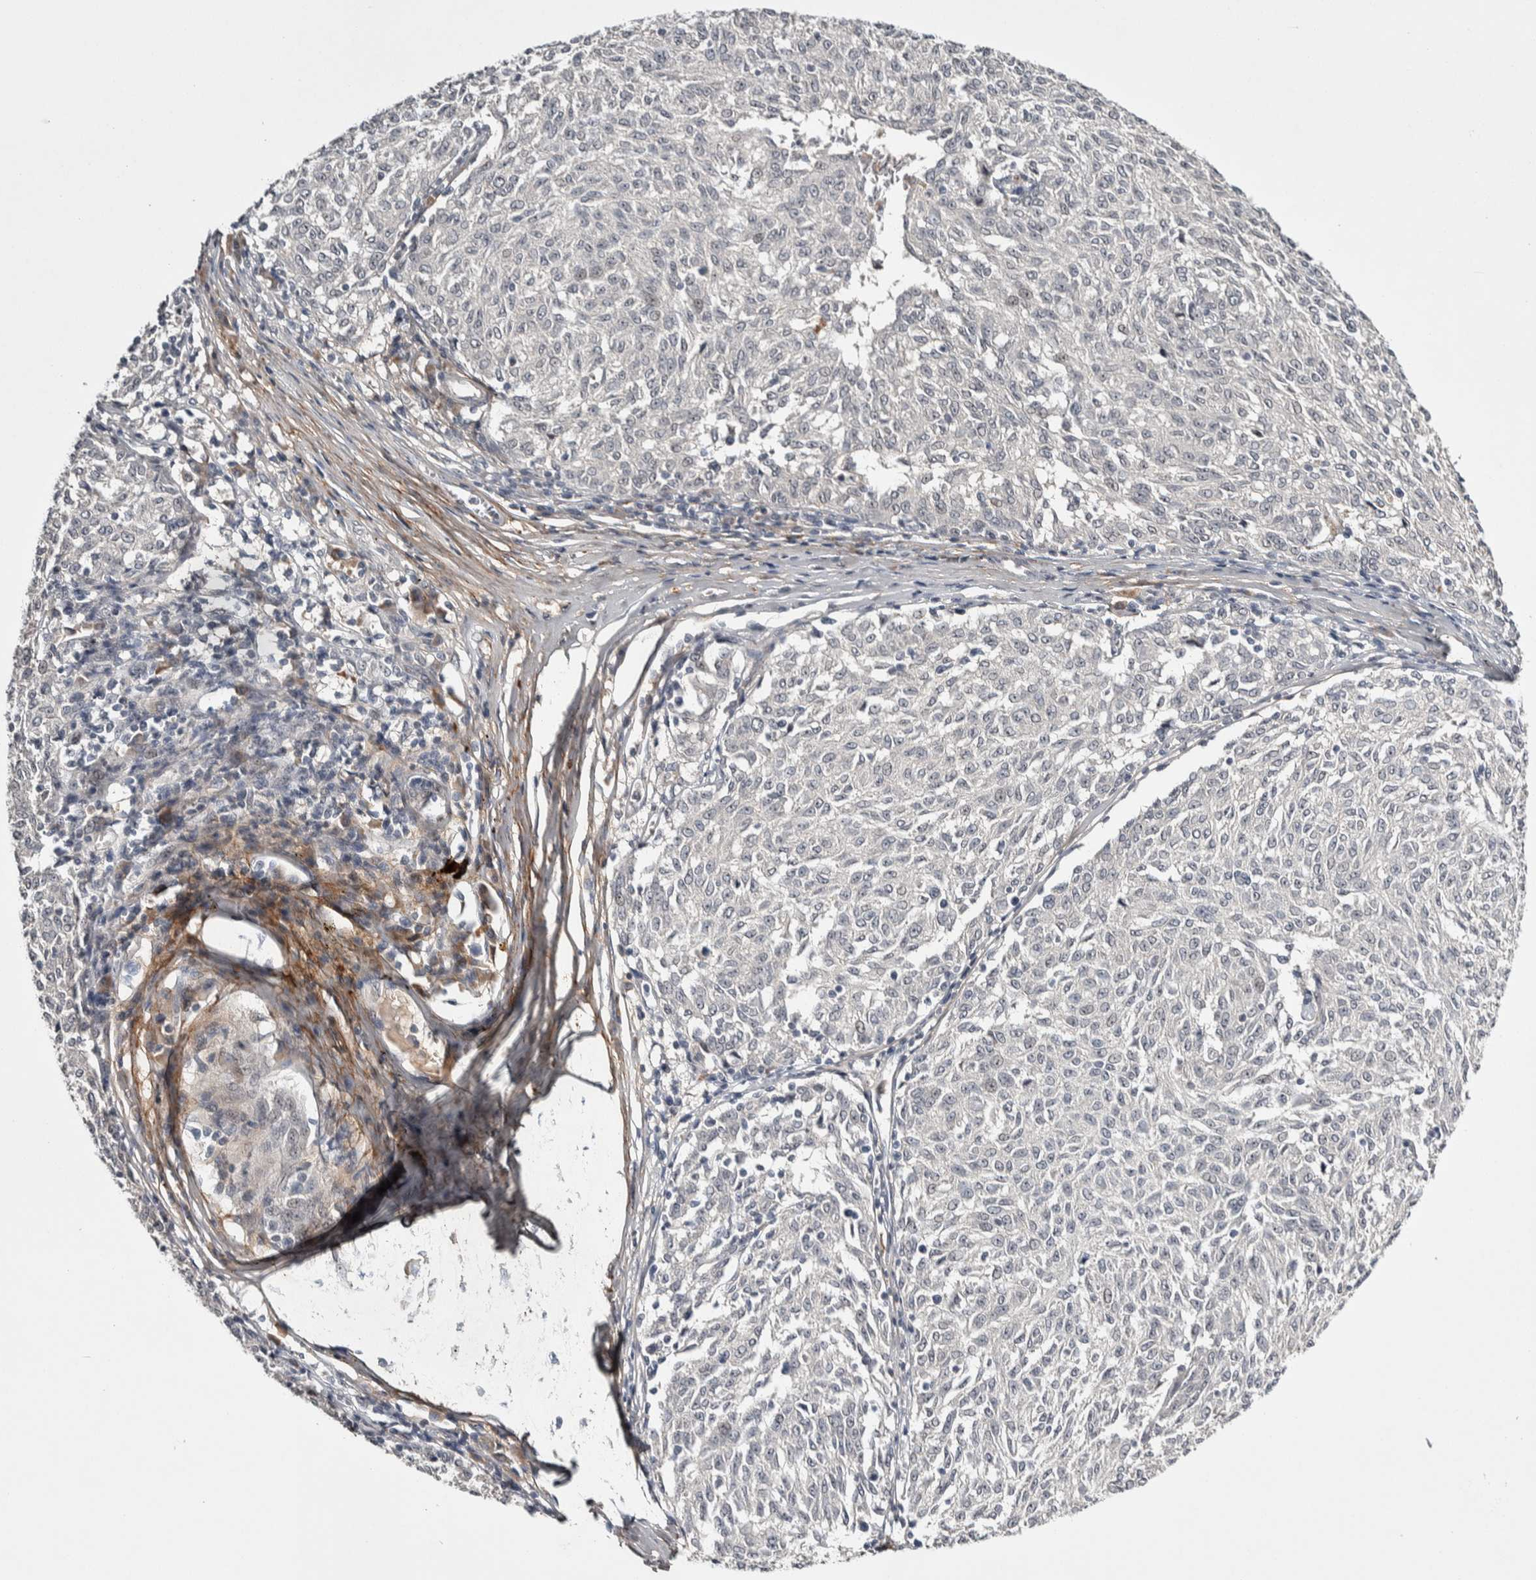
{"staining": {"intensity": "weak", "quantity": "<25%", "location": "nuclear"}, "tissue": "melanoma", "cell_type": "Tumor cells", "image_type": "cancer", "snomed": [{"axis": "morphology", "description": "Malignant melanoma, NOS"}, {"axis": "topography", "description": "Skin"}], "caption": "The micrograph reveals no significant positivity in tumor cells of malignant melanoma. The staining was performed using DAB to visualize the protein expression in brown, while the nuclei were stained in blue with hematoxylin (Magnification: 20x).", "gene": "ASPN", "patient": {"sex": "female", "age": 72}}